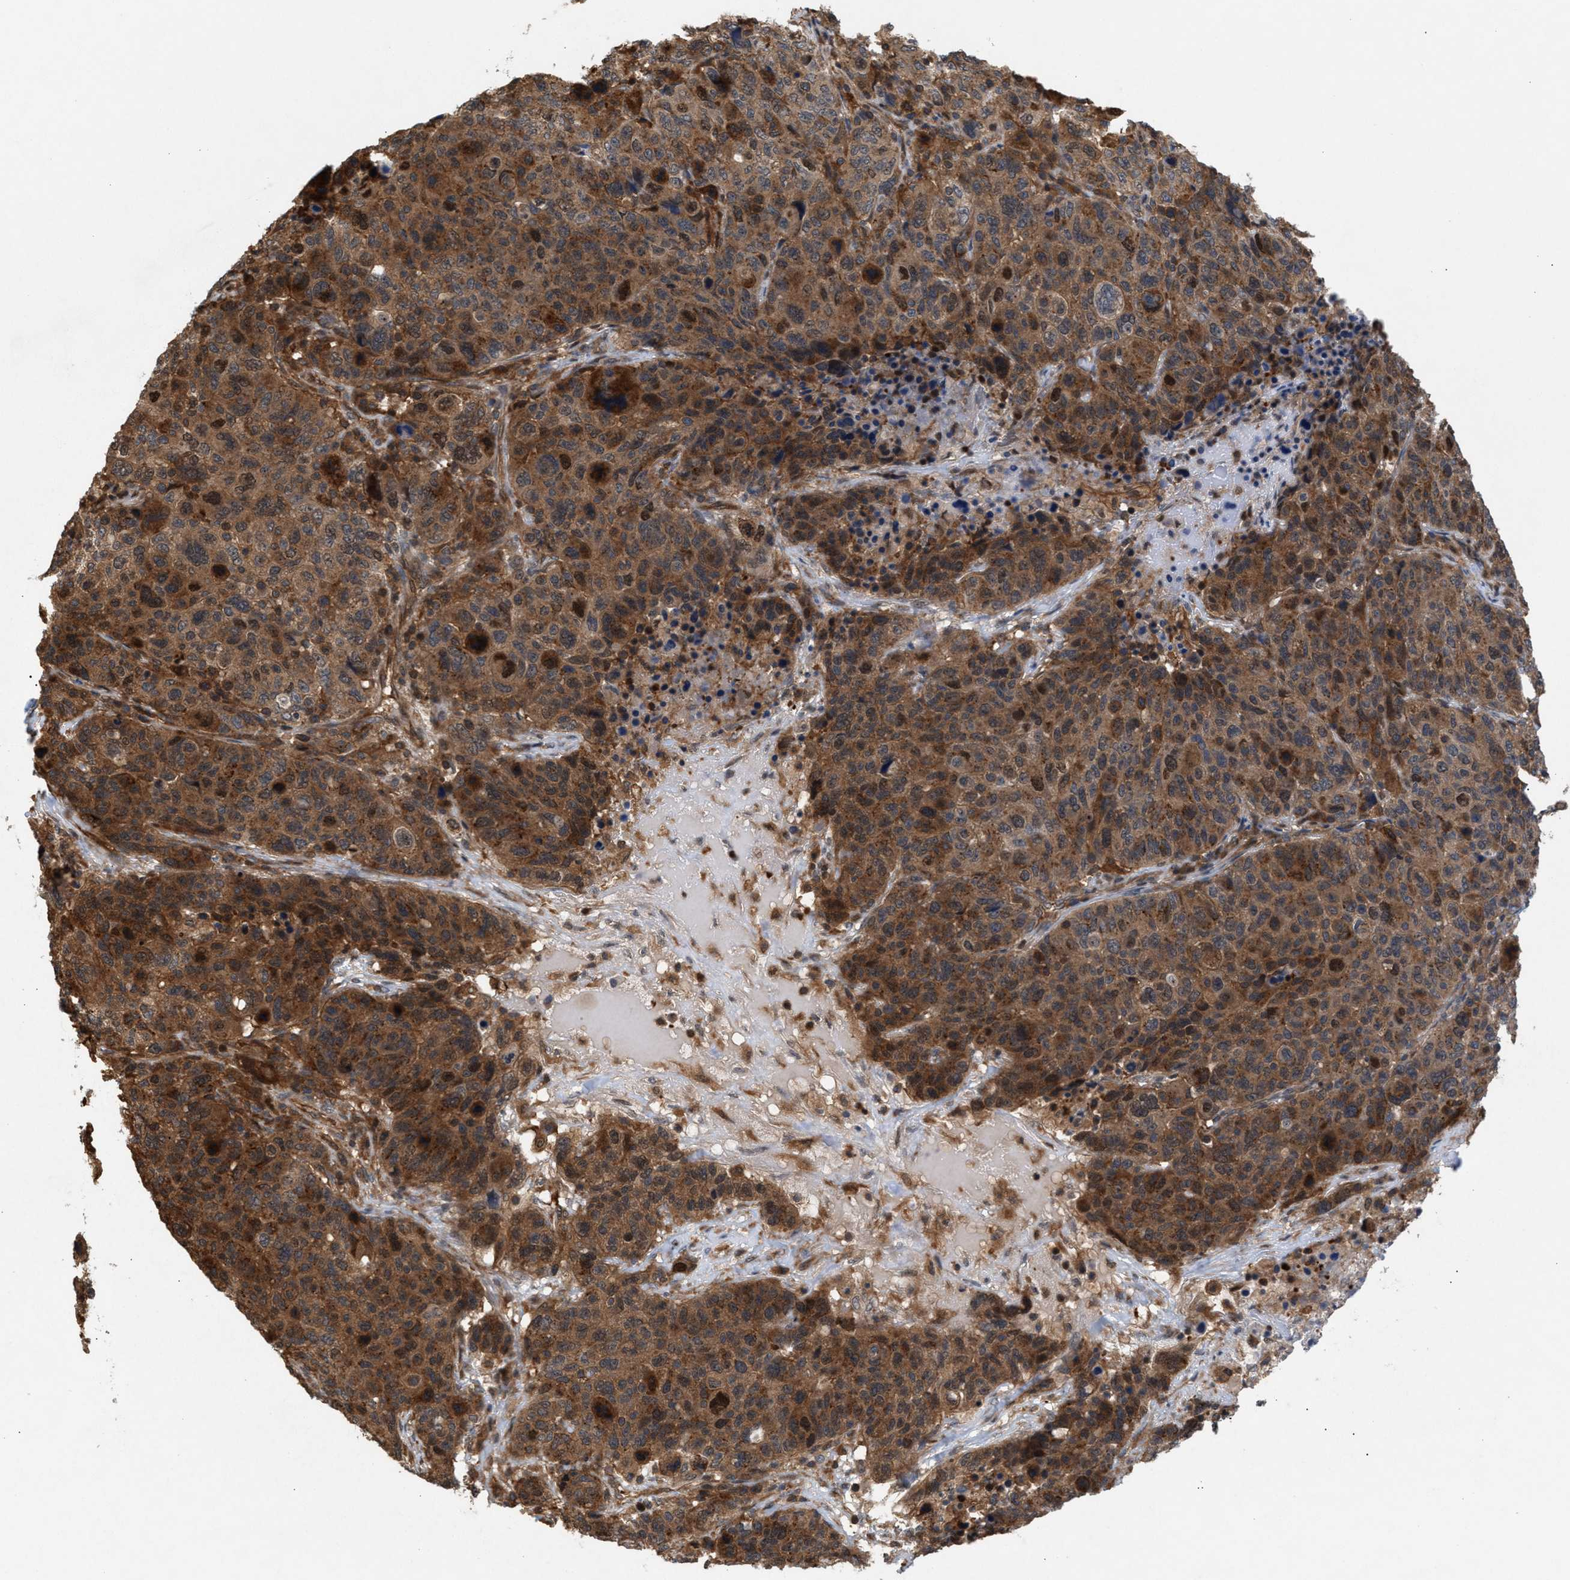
{"staining": {"intensity": "strong", "quantity": ">75%", "location": "cytoplasmic/membranous"}, "tissue": "breast cancer", "cell_type": "Tumor cells", "image_type": "cancer", "snomed": [{"axis": "morphology", "description": "Duct carcinoma"}, {"axis": "topography", "description": "Breast"}], "caption": "The image demonstrates immunohistochemical staining of infiltrating ductal carcinoma (breast). There is strong cytoplasmic/membranous staining is present in about >75% of tumor cells.", "gene": "GLOD4", "patient": {"sex": "female", "age": 37}}